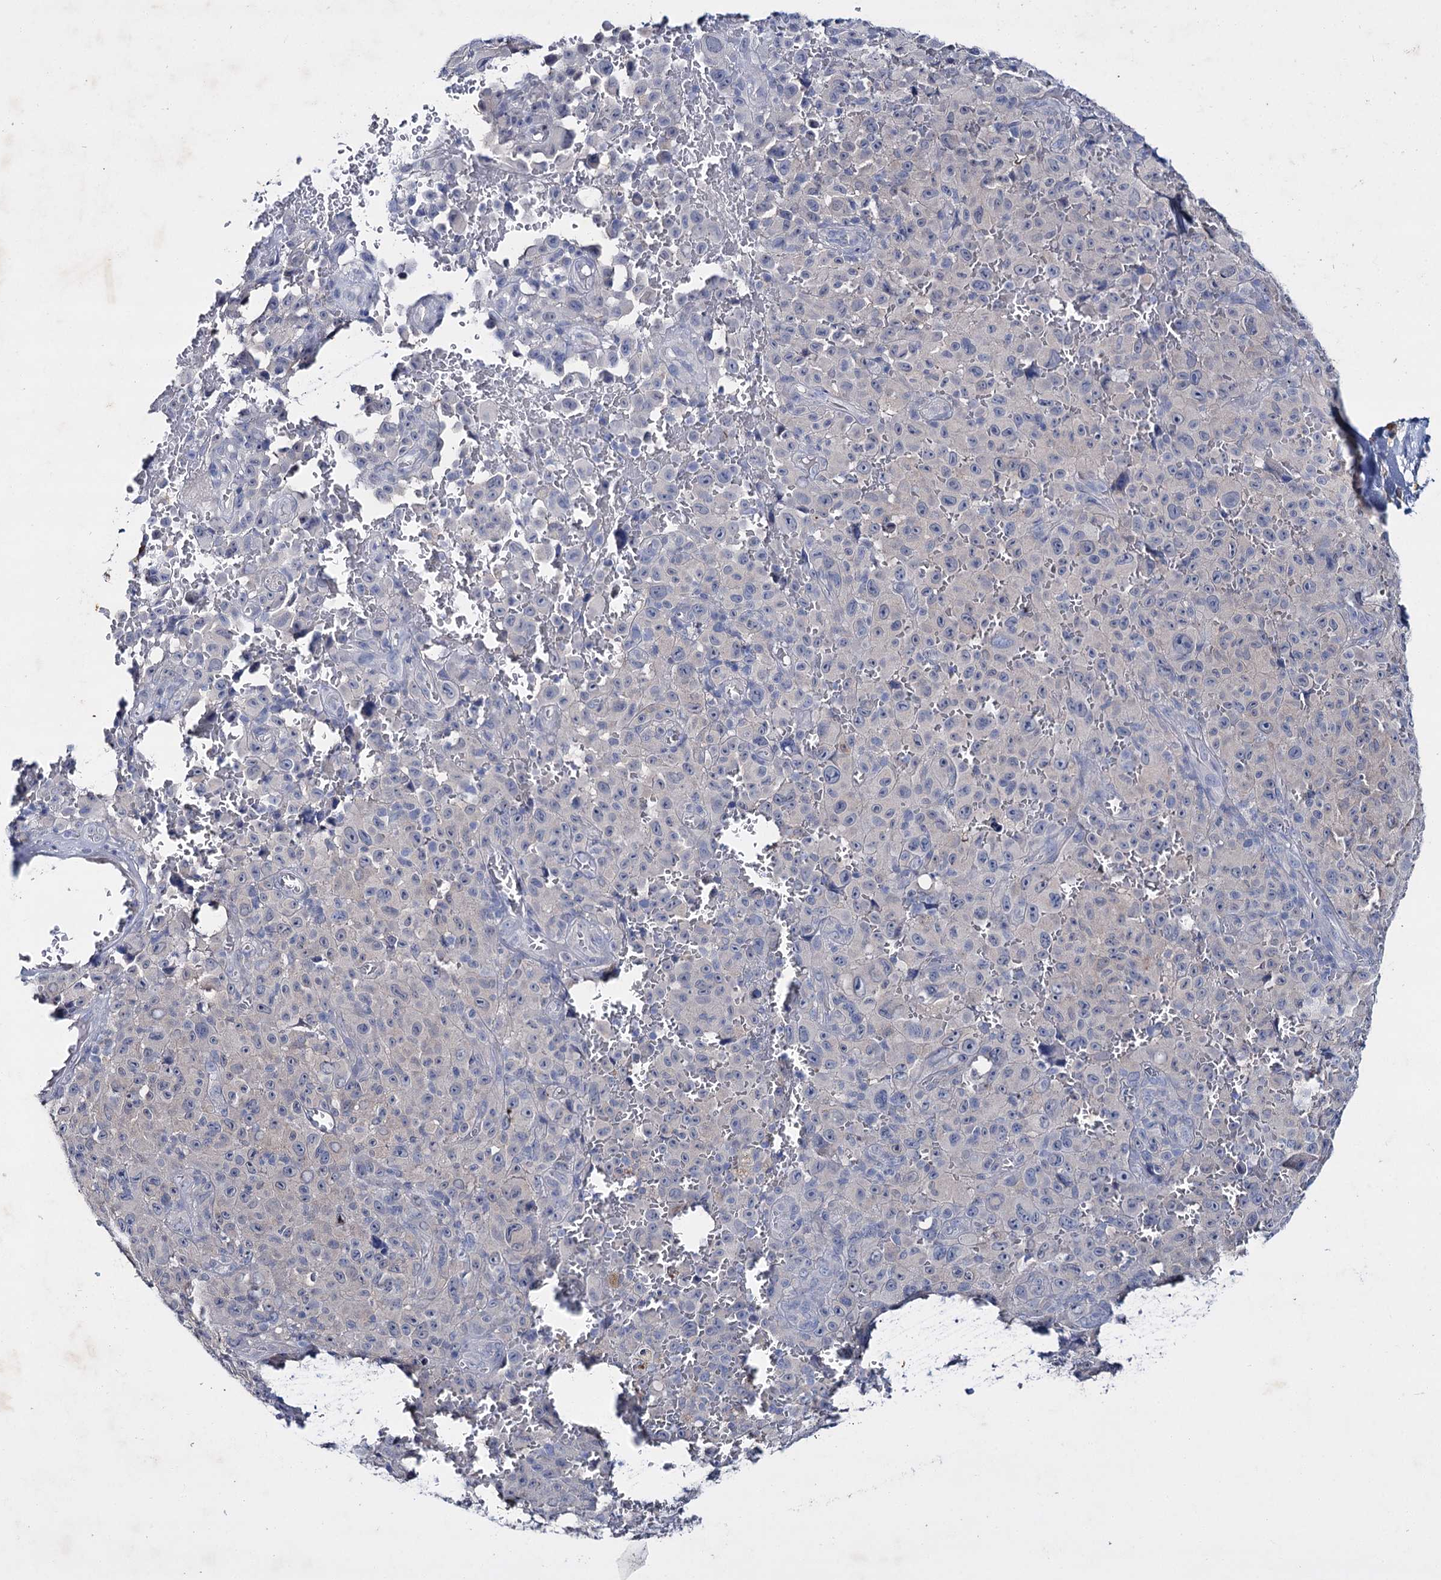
{"staining": {"intensity": "negative", "quantity": "none", "location": "none"}, "tissue": "melanoma", "cell_type": "Tumor cells", "image_type": "cancer", "snomed": [{"axis": "morphology", "description": "Malignant melanoma, NOS"}, {"axis": "topography", "description": "Skin"}], "caption": "IHC of malignant melanoma displays no positivity in tumor cells.", "gene": "LYZL4", "patient": {"sex": "female", "age": 82}}